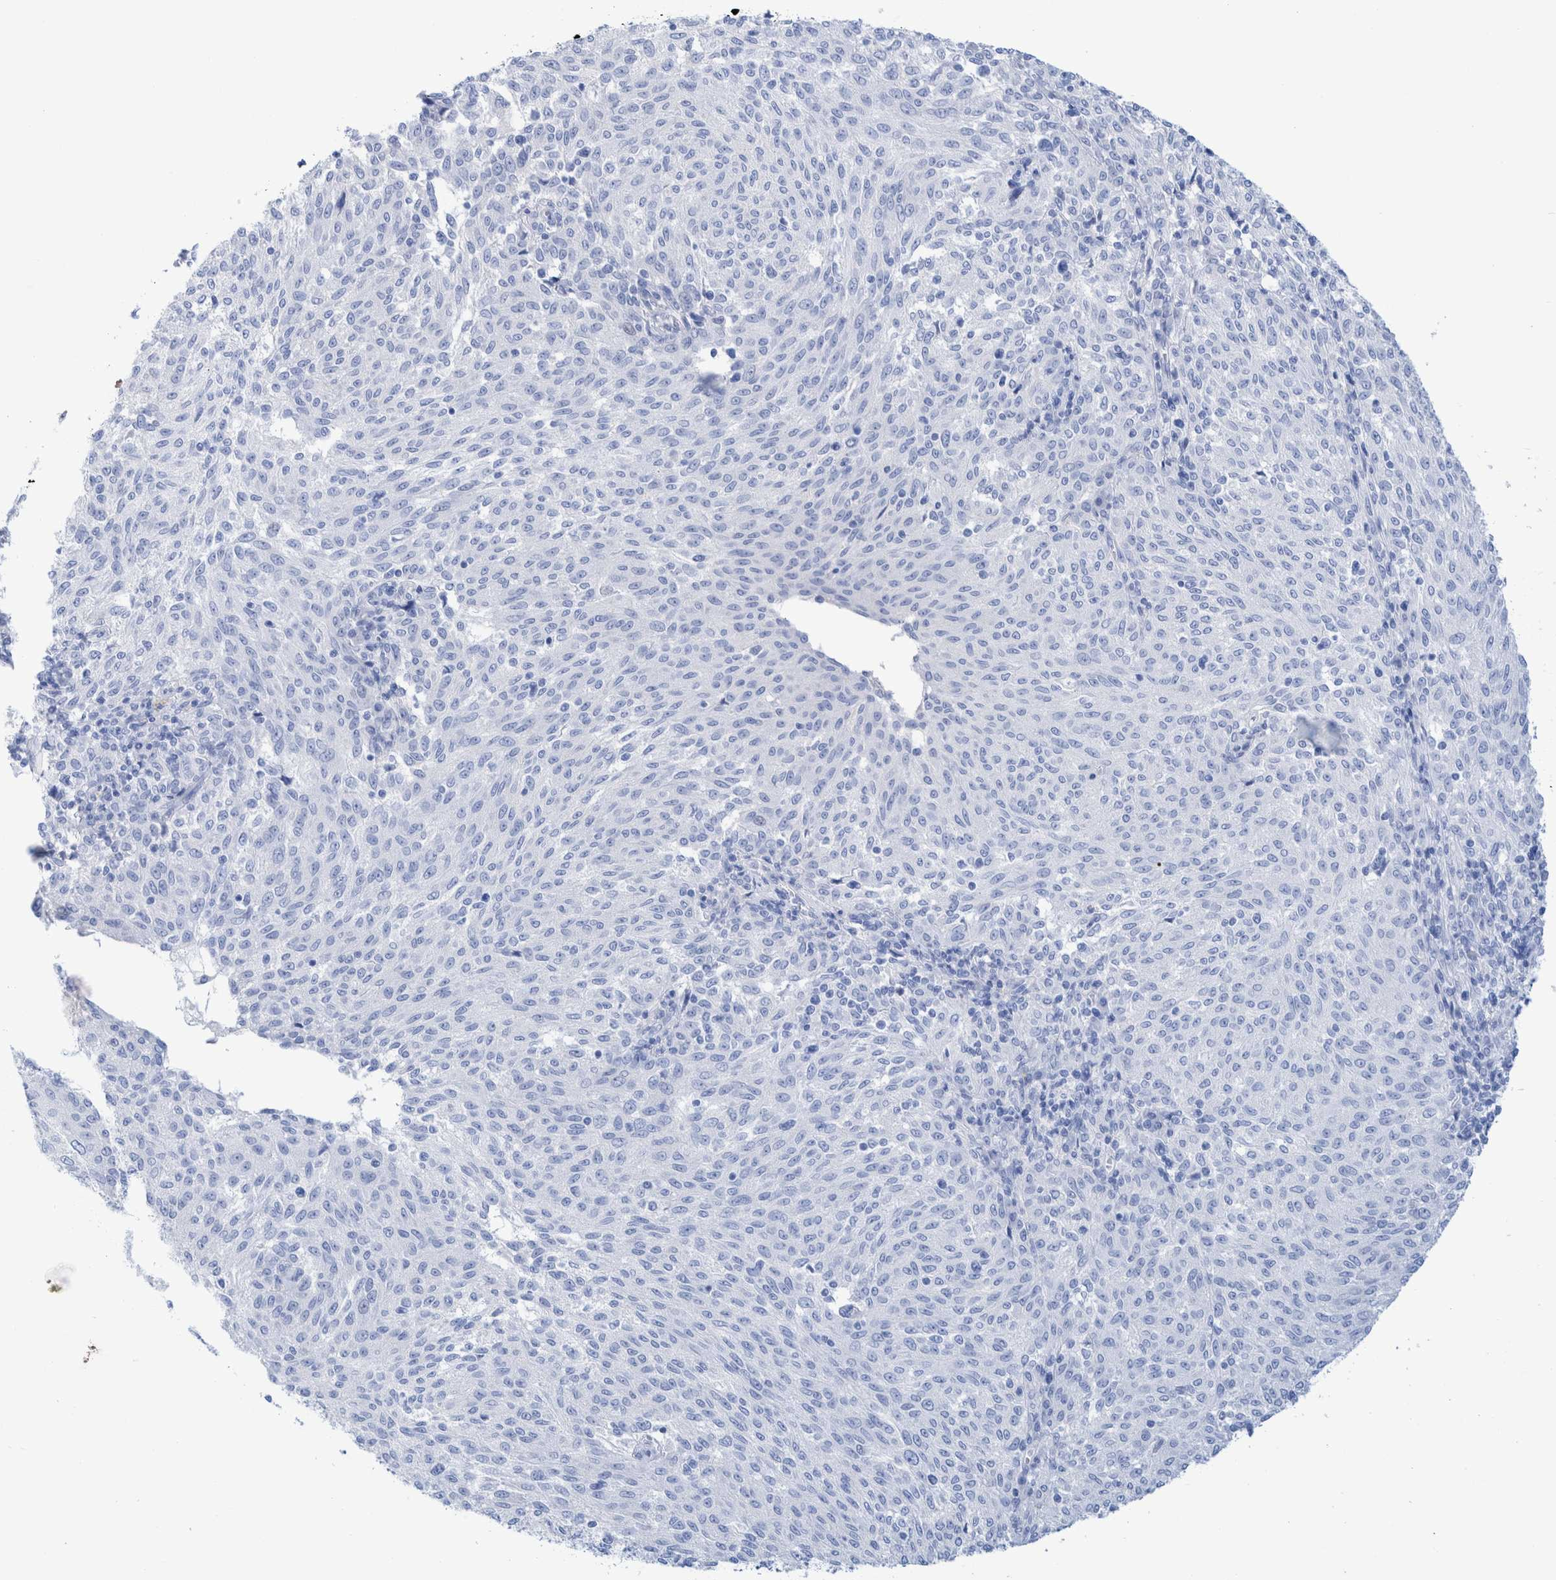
{"staining": {"intensity": "negative", "quantity": "none", "location": "none"}, "tissue": "melanoma", "cell_type": "Tumor cells", "image_type": "cancer", "snomed": [{"axis": "morphology", "description": "Malignant melanoma, NOS"}, {"axis": "topography", "description": "Skin"}], "caption": "A high-resolution micrograph shows IHC staining of malignant melanoma, which exhibits no significant staining in tumor cells.", "gene": "PERP", "patient": {"sex": "female", "age": 72}}